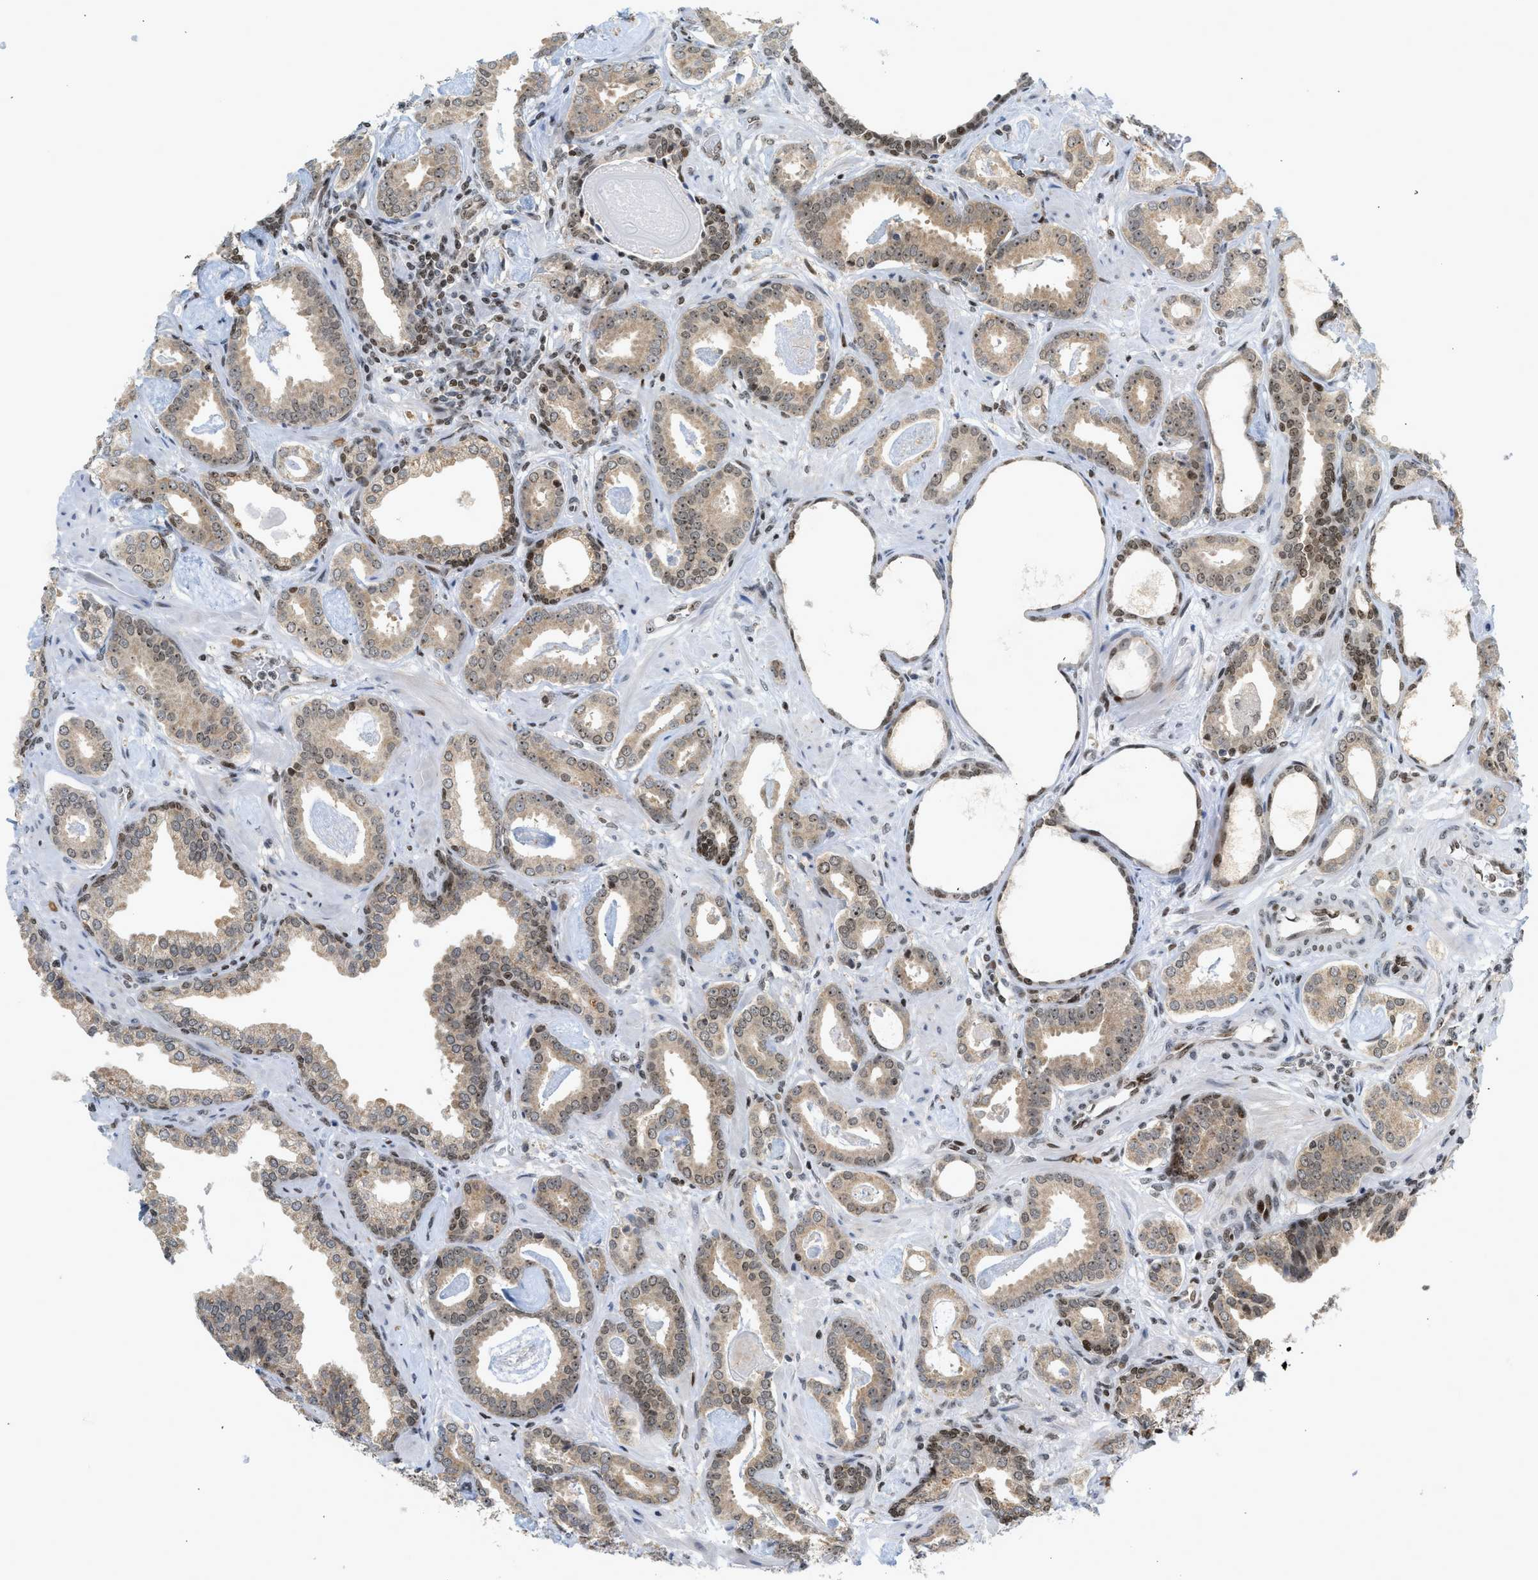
{"staining": {"intensity": "moderate", "quantity": ">75%", "location": "cytoplasmic/membranous,nuclear"}, "tissue": "prostate cancer", "cell_type": "Tumor cells", "image_type": "cancer", "snomed": [{"axis": "morphology", "description": "Adenocarcinoma, Low grade"}, {"axis": "topography", "description": "Prostate"}], "caption": "A high-resolution micrograph shows immunohistochemistry (IHC) staining of prostate cancer, which exhibits moderate cytoplasmic/membranous and nuclear staining in about >75% of tumor cells. Ihc stains the protein of interest in brown and the nuclei are stained blue.", "gene": "ZNF22", "patient": {"sex": "male", "age": 53}}